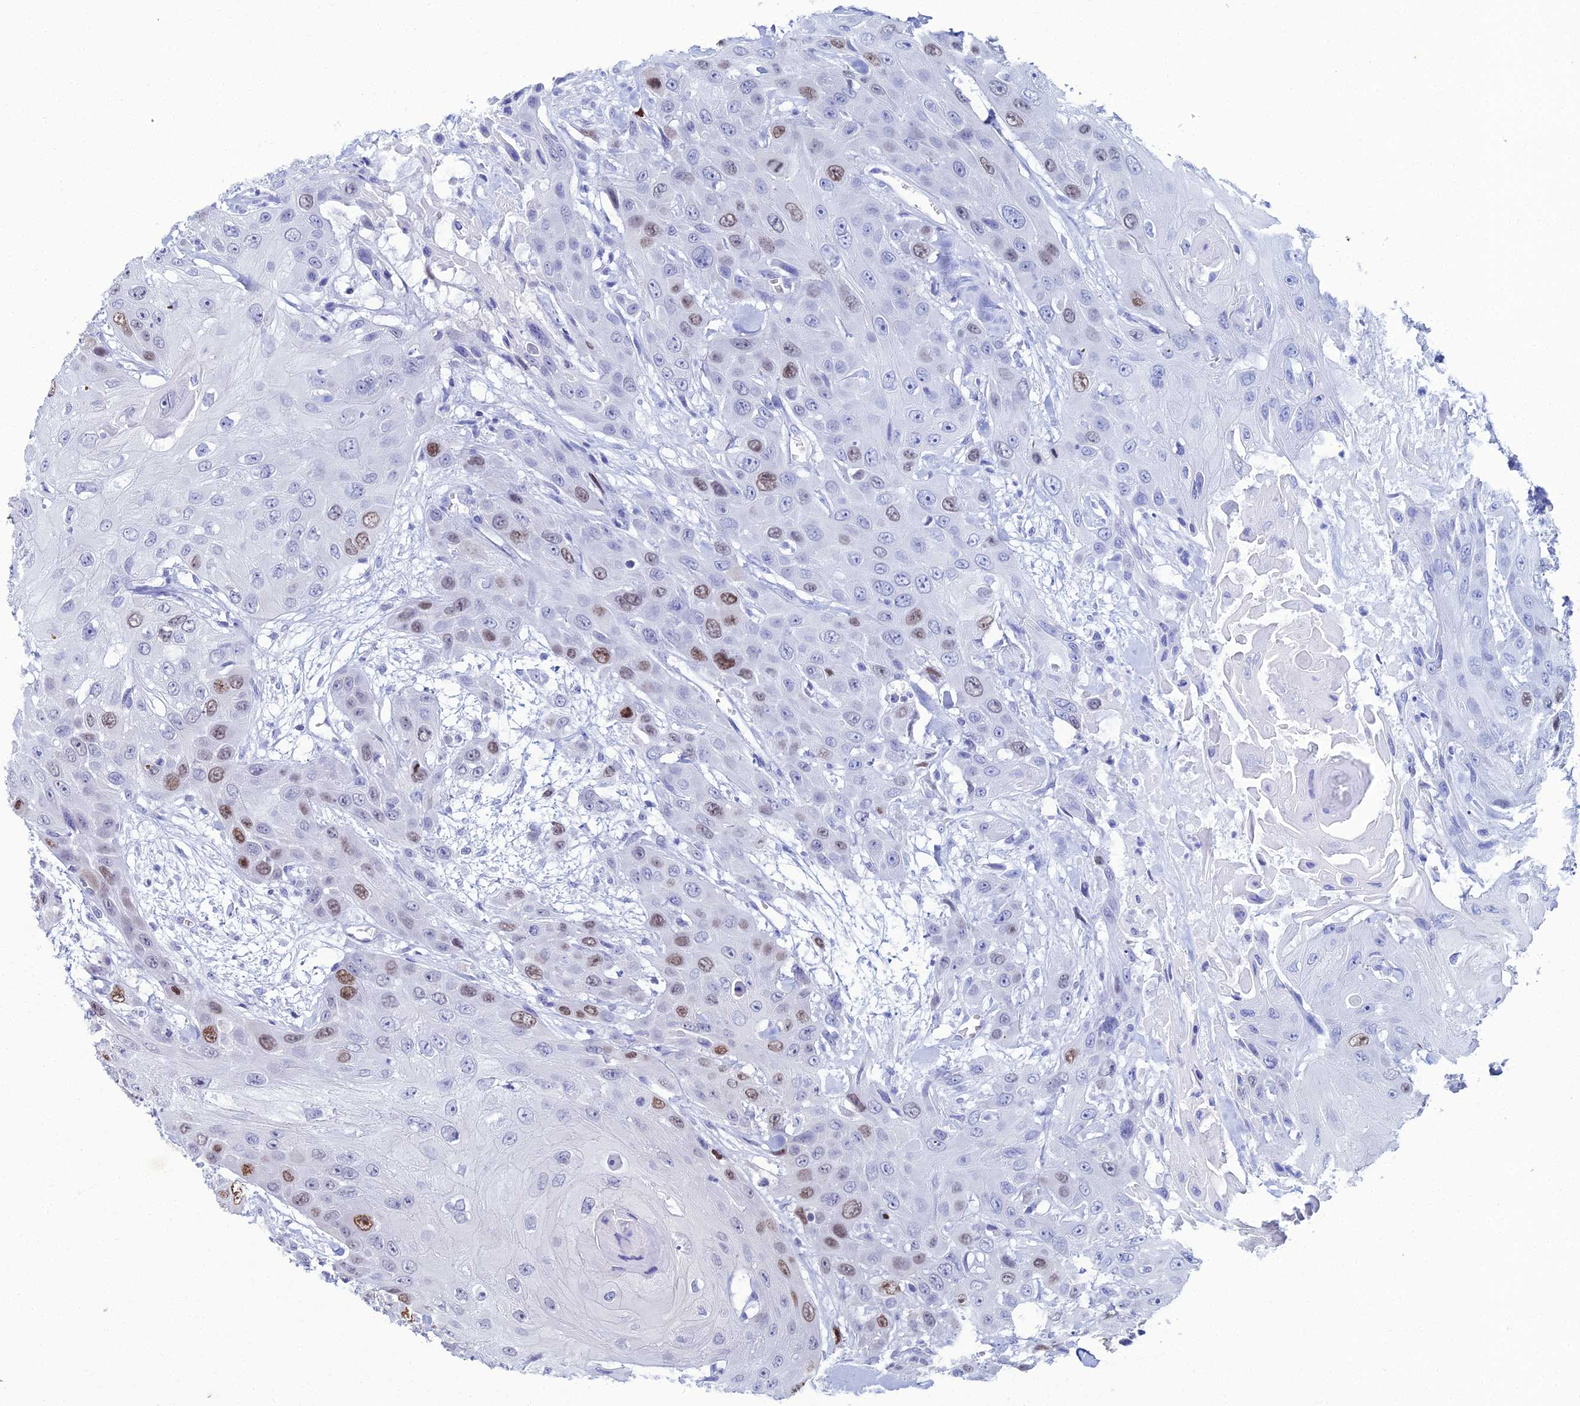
{"staining": {"intensity": "moderate", "quantity": "<25%", "location": "nuclear"}, "tissue": "head and neck cancer", "cell_type": "Tumor cells", "image_type": "cancer", "snomed": [{"axis": "morphology", "description": "Squamous cell carcinoma, NOS"}, {"axis": "topography", "description": "Head-Neck"}], "caption": "Protein staining of head and neck squamous cell carcinoma tissue reveals moderate nuclear expression in approximately <25% of tumor cells. (Brightfield microscopy of DAB IHC at high magnification).", "gene": "TAF9B", "patient": {"sex": "male", "age": 81}}